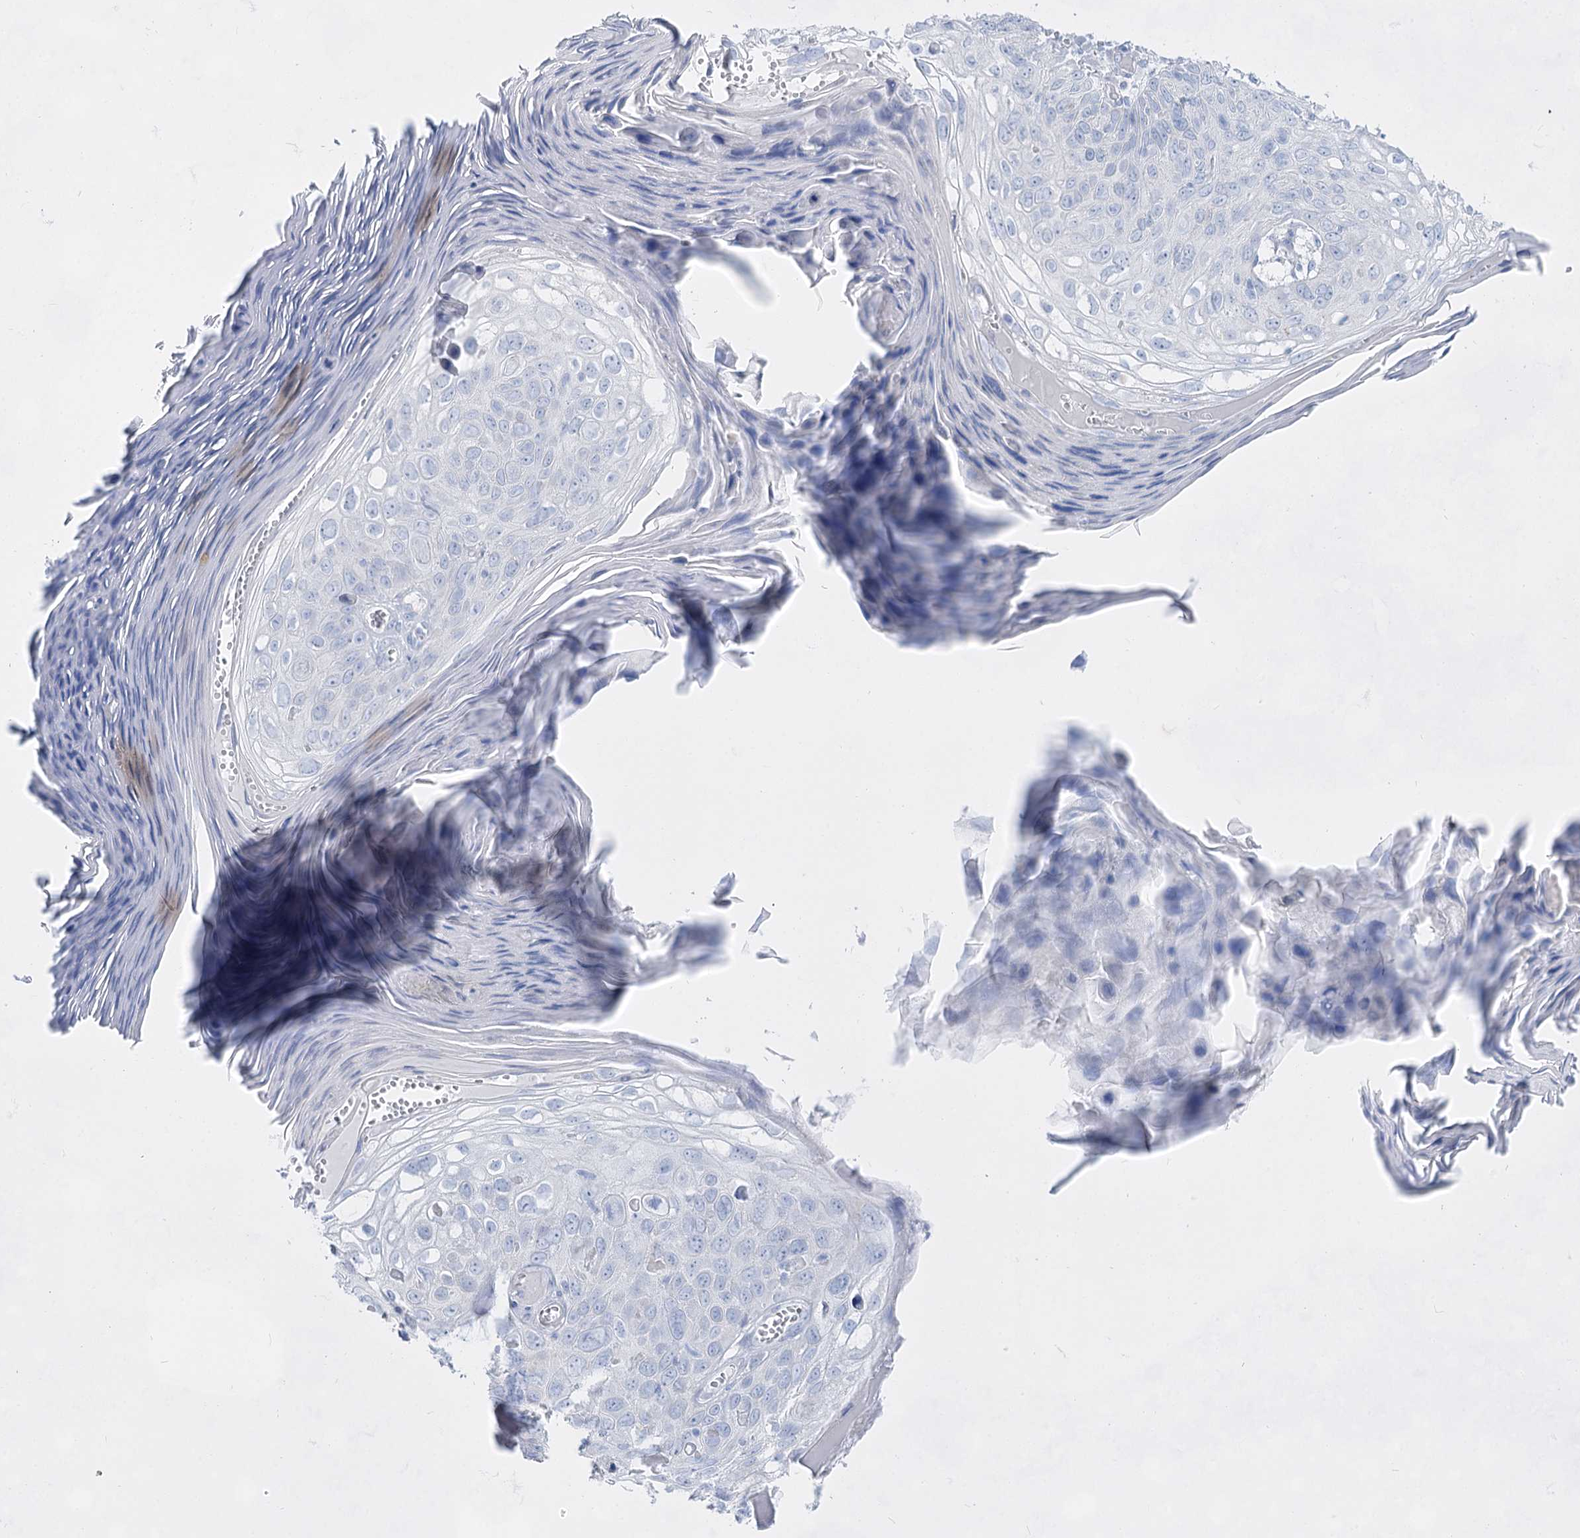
{"staining": {"intensity": "negative", "quantity": "none", "location": "none"}, "tissue": "skin cancer", "cell_type": "Tumor cells", "image_type": "cancer", "snomed": [{"axis": "morphology", "description": "Squamous cell carcinoma, NOS"}, {"axis": "topography", "description": "Skin"}], "caption": "An immunohistochemistry micrograph of squamous cell carcinoma (skin) is shown. There is no staining in tumor cells of squamous cell carcinoma (skin). (DAB immunohistochemistry, high magnification).", "gene": "ACRV1", "patient": {"sex": "female", "age": 90}}